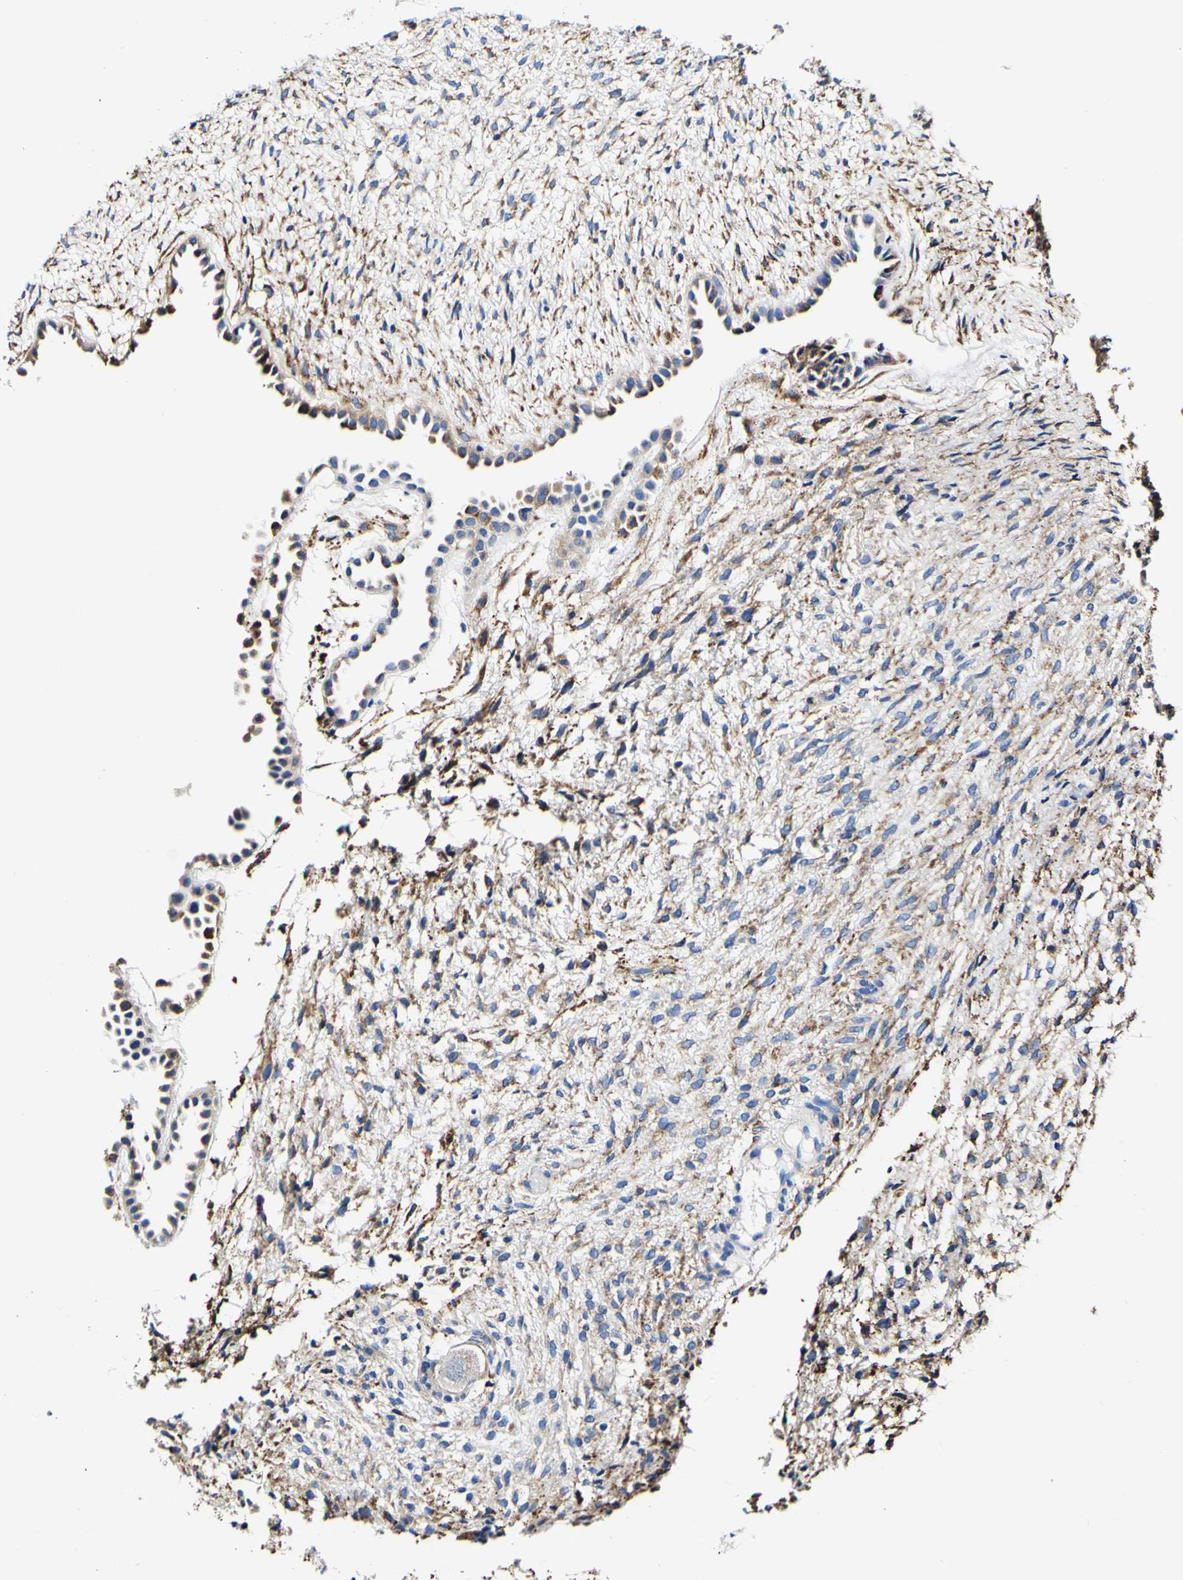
{"staining": {"intensity": "weak", "quantity": "<25%", "location": "cytoplasmic/membranous"}, "tissue": "ovary", "cell_type": "Ovarian stroma cells", "image_type": "normal", "snomed": [{"axis": "morphology", "description": "Normal tissue, NOS"}, {"axis": "morphology", "description": "Cyst, NOS"}, {"axis": "topography", "description": "Ovary"}], "caption": "DAB immunohistochemical staining of unremarkable ovary displays no significant staining in ovarian stroma cells. The staining is performed using DAB (3,3'-diaminobenzidine) brown chromogen with nuclei counter-stained in using hematoxylin.", "gene": "P4HB", "patient": {"sex": "female", "age": 18}}